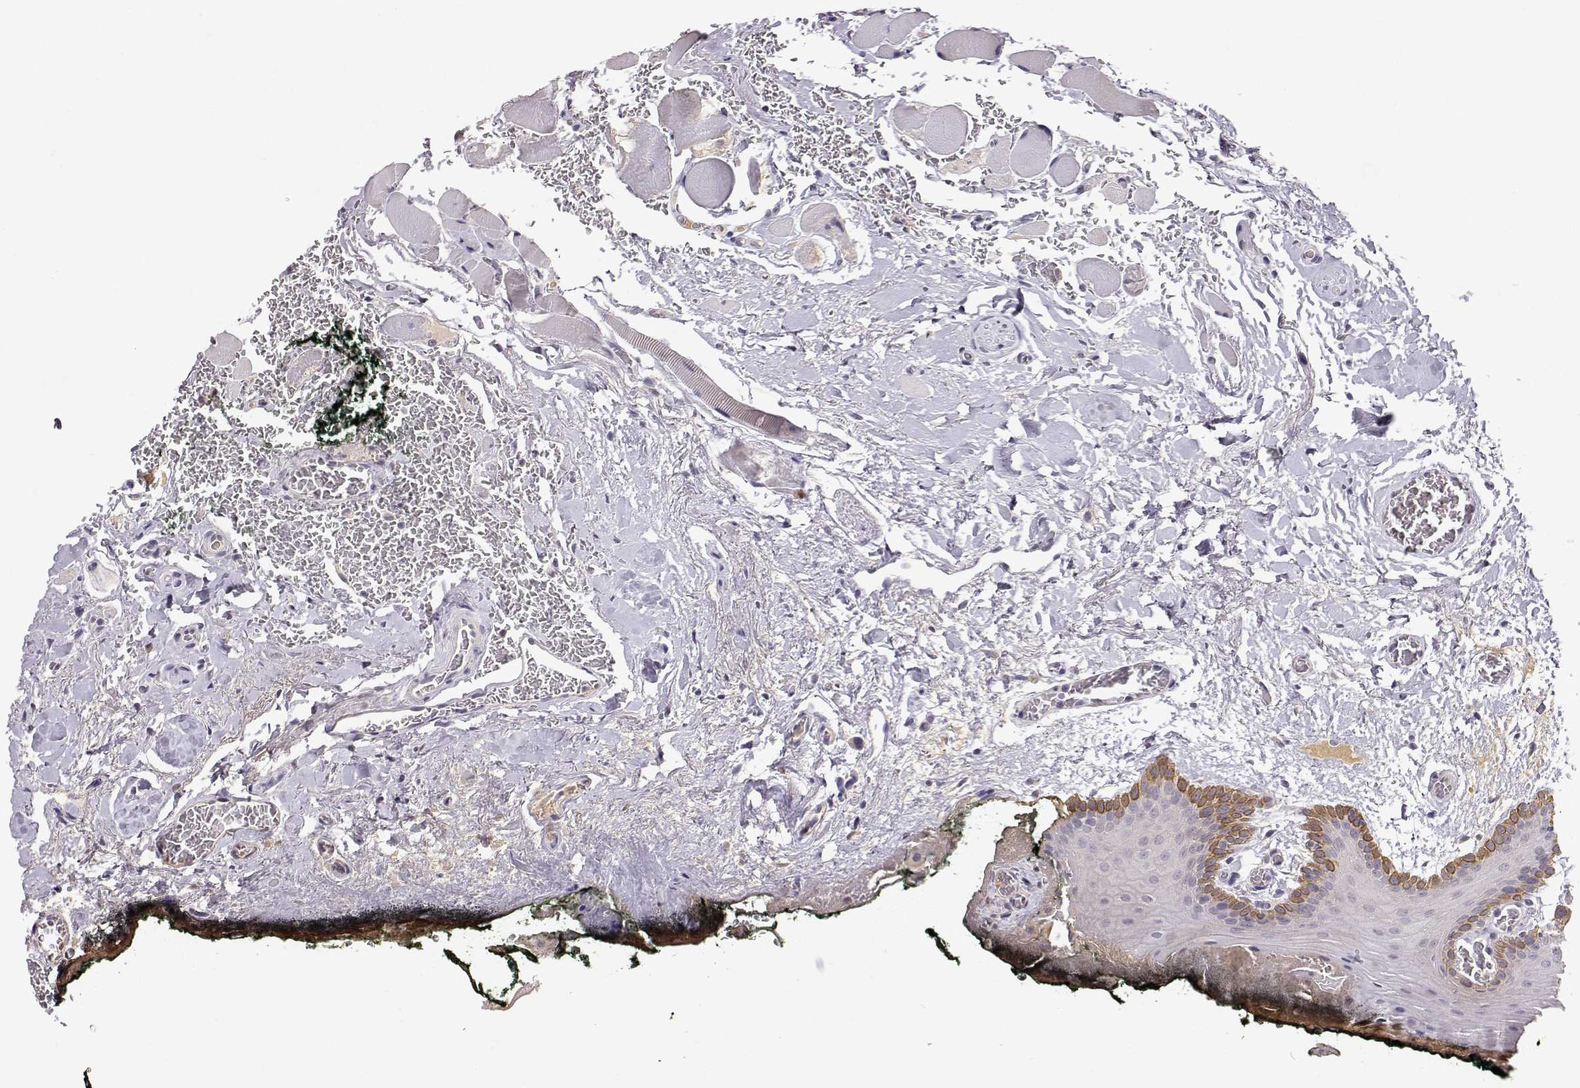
{"staining": {"intensity": "moderate", "quantity": "<25%", "location": "cytoplasmic/membranous"}, "tissue": "oral mucosa", "cell_type": "Squamous epithelial cells", "image_type": "normal", "snomed": [{"axis": "morphology", "description": "Normal tissue, NOS"}, {"axis": "topography", "description": "Oral tissue"}, {"axis": "topography", "description": "Head-Neck"}], "caption": "Oral mucosa stained with a protein marker displays moderate staining in squamous epithelial cells.", "gene": "TACR1", "patient": {"sex": "male", "age": 65}}